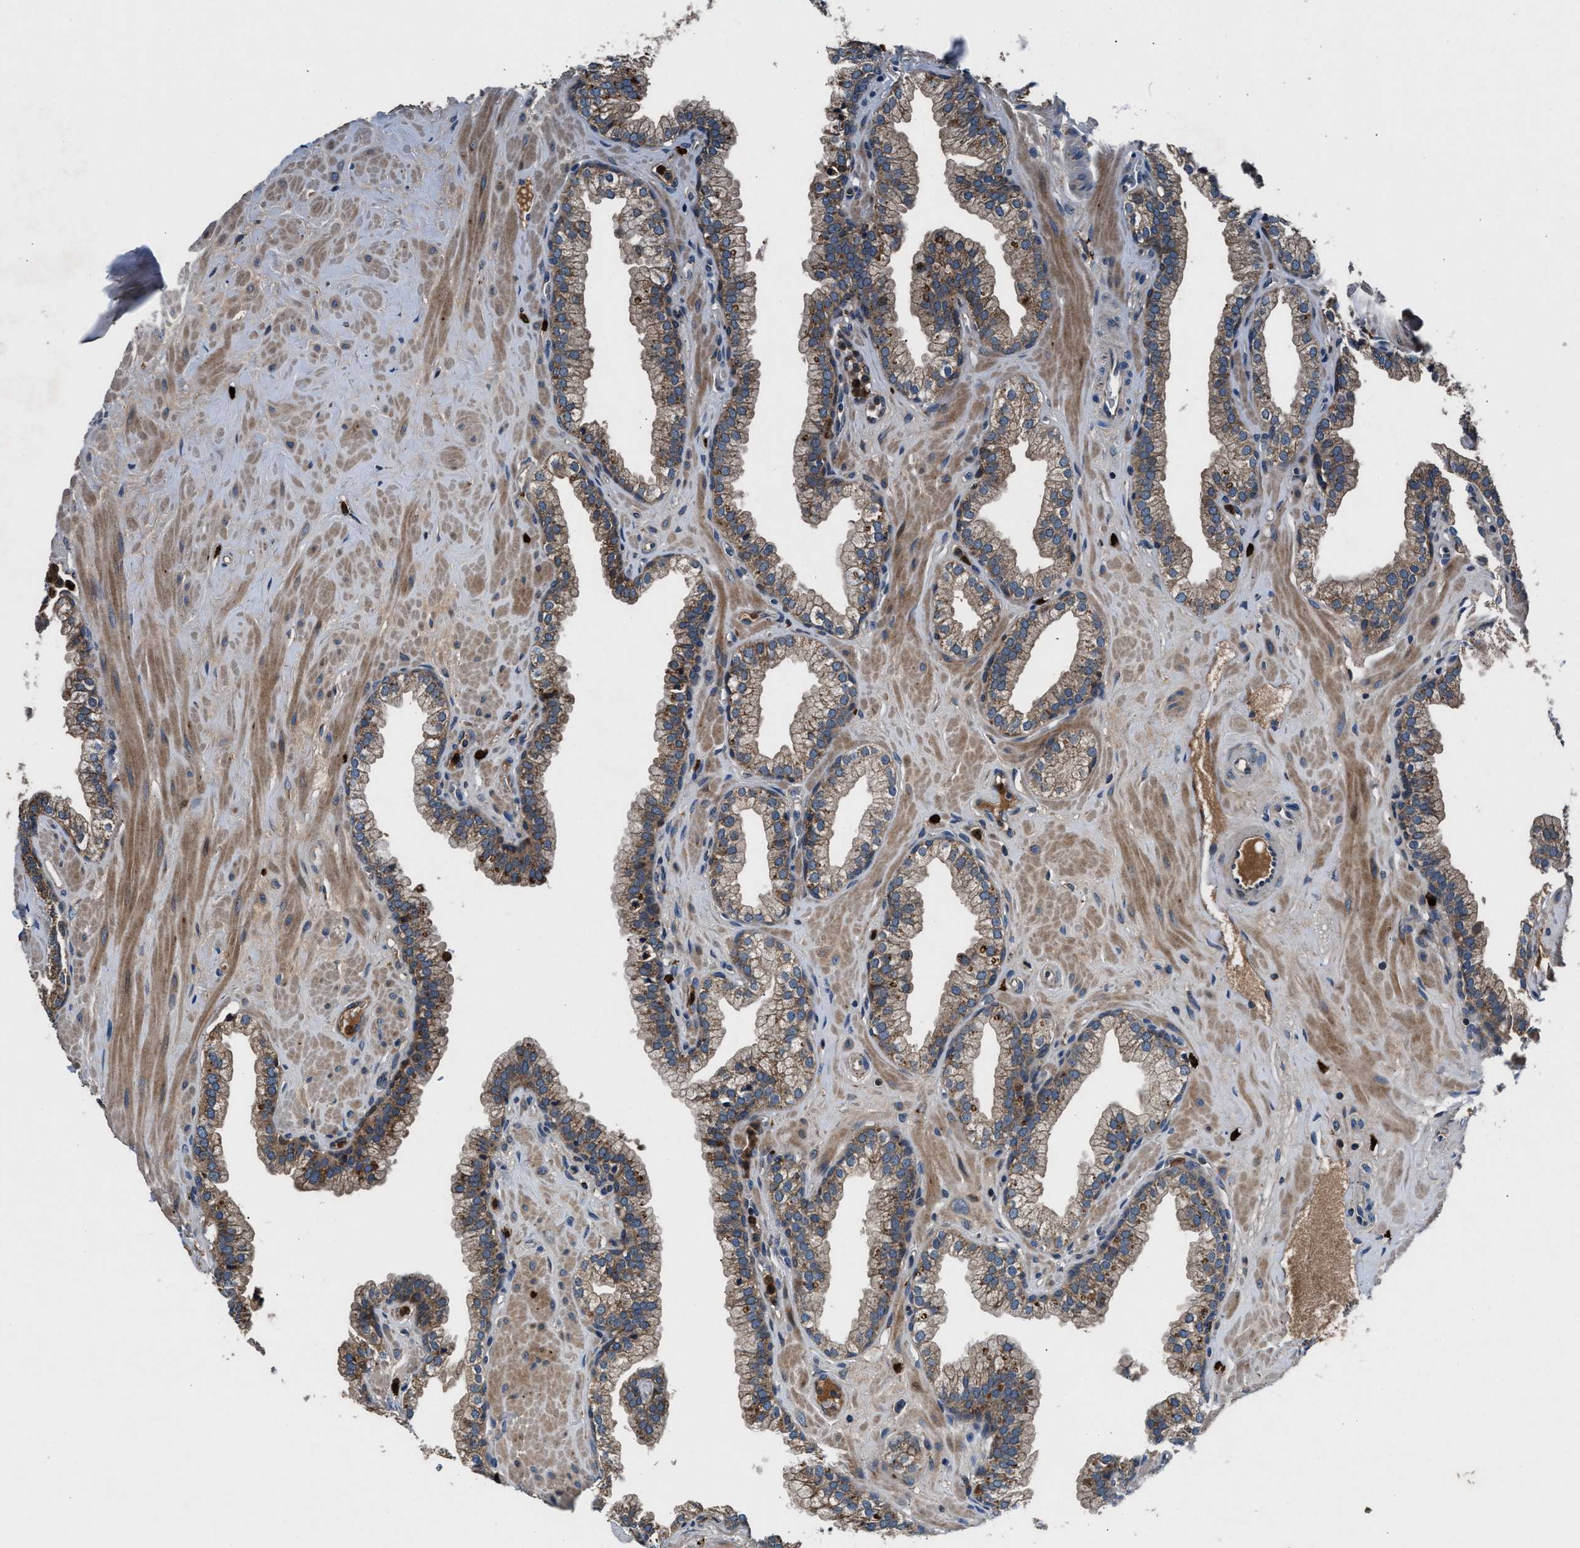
{"staining": {"intensity": "strong", "quantity": ">75%", "location": "cytoplasmic/membranous"}, "tissue": "prostate", "cell_type": "Glandular cells", "image_type": "normal", "snomed": [{"axis": "morphology", "description": "Normal tissue, NOS"}, {"axis": "morphology", "description": "Urothelial carcinoma, Low grade"}, {"axis": "topography", "description": "Urinary bladder"}, {"axis": "topography", "description": "Prostate"}], "caption": "DAB (3,3'-diaminobenzidine) immunohistochemical staining of normal human prostate demonstrates strong cytoplasmic/membranous protein expression in approximately >75% of glandular cells. The protein of interest is stained brown, and the nuclei are stained in blue (DAB (3,3'-diaminobenzidine) IHC with brightfield microscopy, high magnification).", "gene": "FAM221A", "patient": {"sex": "male", "age": 60}}